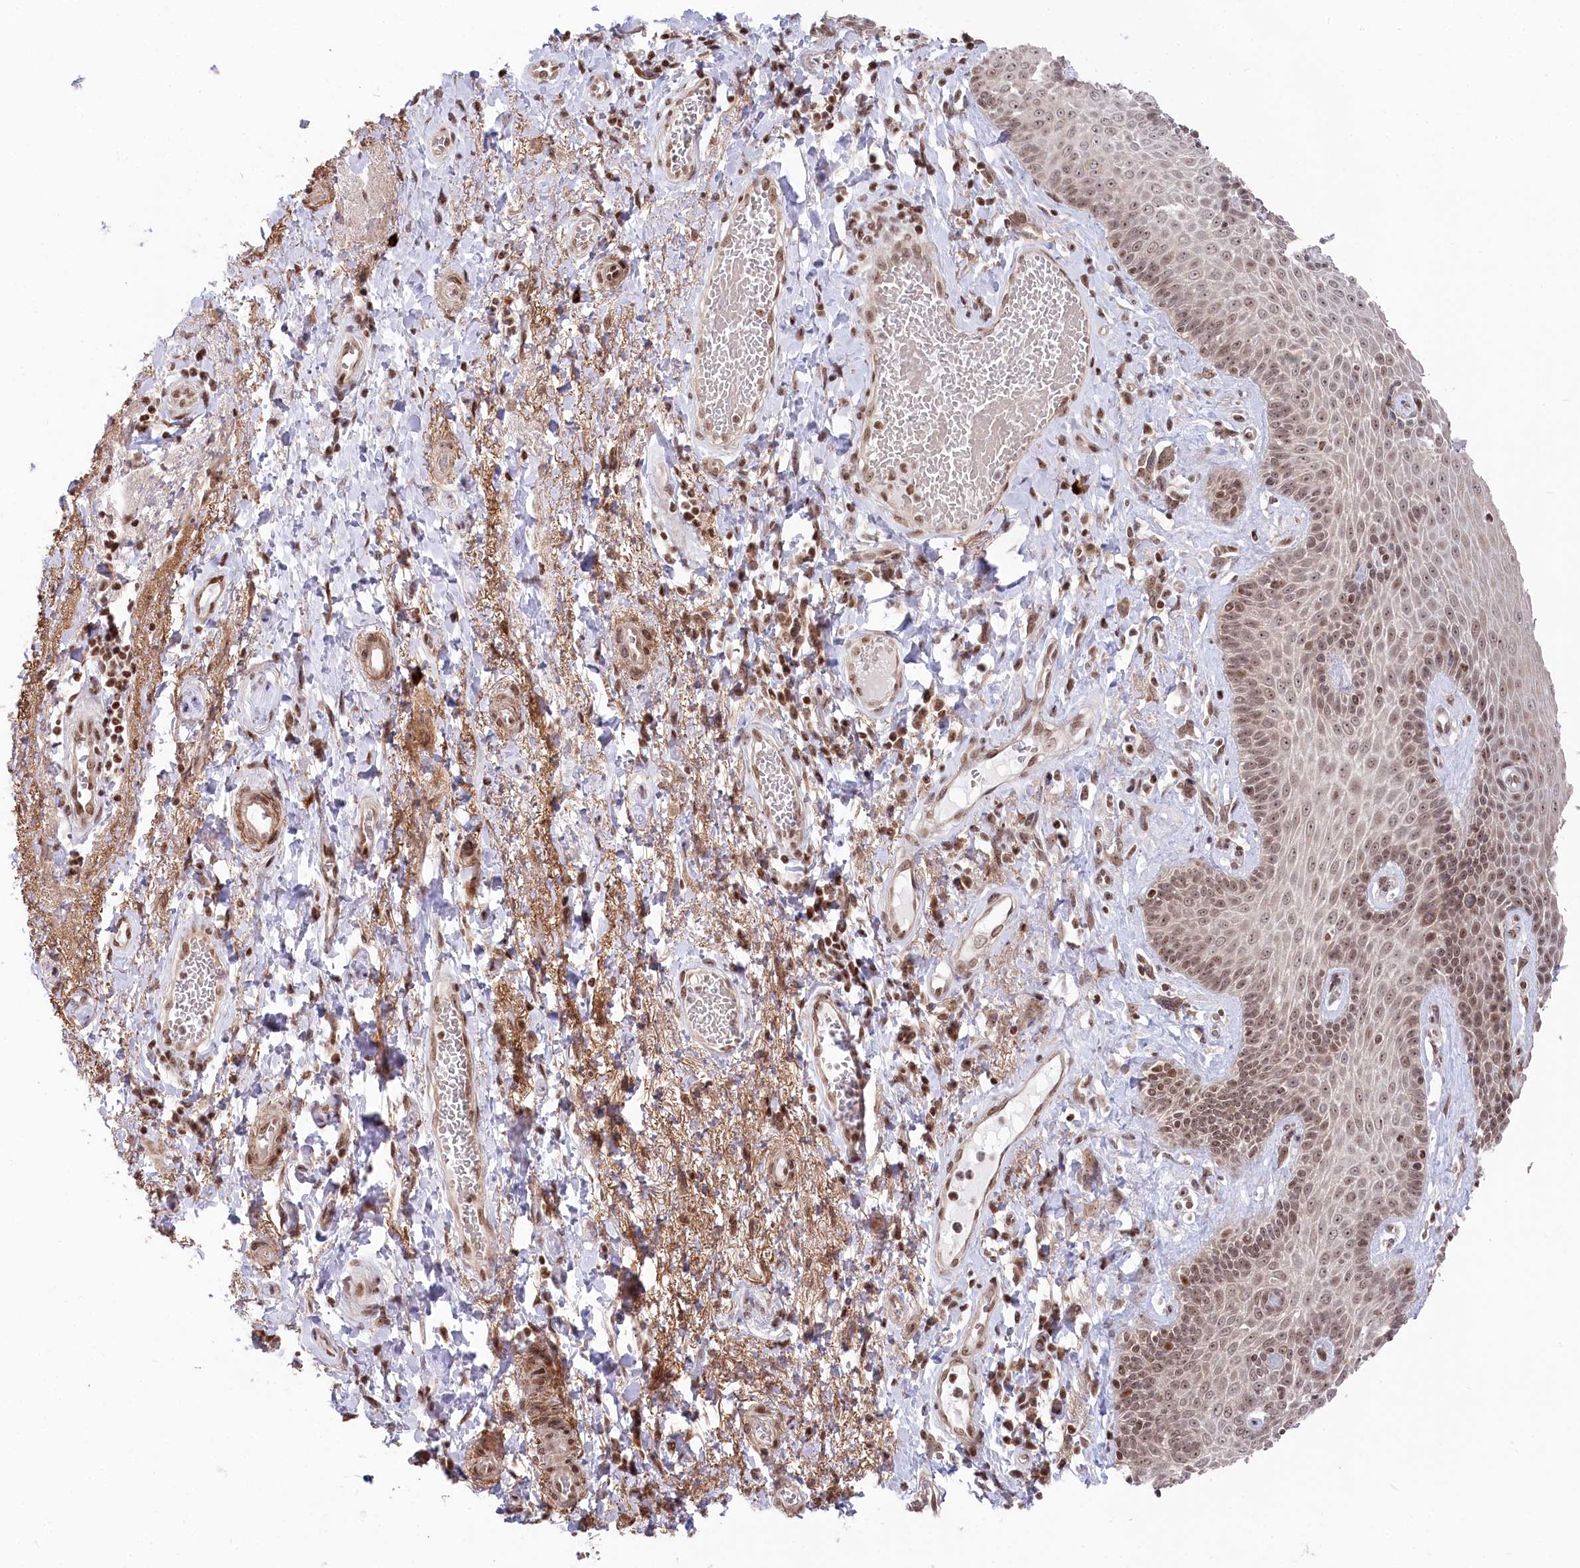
{"staining": {"intensity": "moderate", "quantity": ">75%", "location": "nuclear"}, "tissue": "skin", "cell_type": "Epidermal cells", "image_type": "normal", "snomed": [{"axis": "morphology", "description": "Normal tissue, NOS"}, {"axis": "topography", "description": "Anal"}], "caption": "The photomicrograph demonstrates a brown stain indicating the presence of a protein in the nuclear of epidermal cells in skin. (Brightfield microscopy of DAB IHC at high magnification).", "gene": "CGGBP1", "patient": {"sex": "male", "age": 69}}